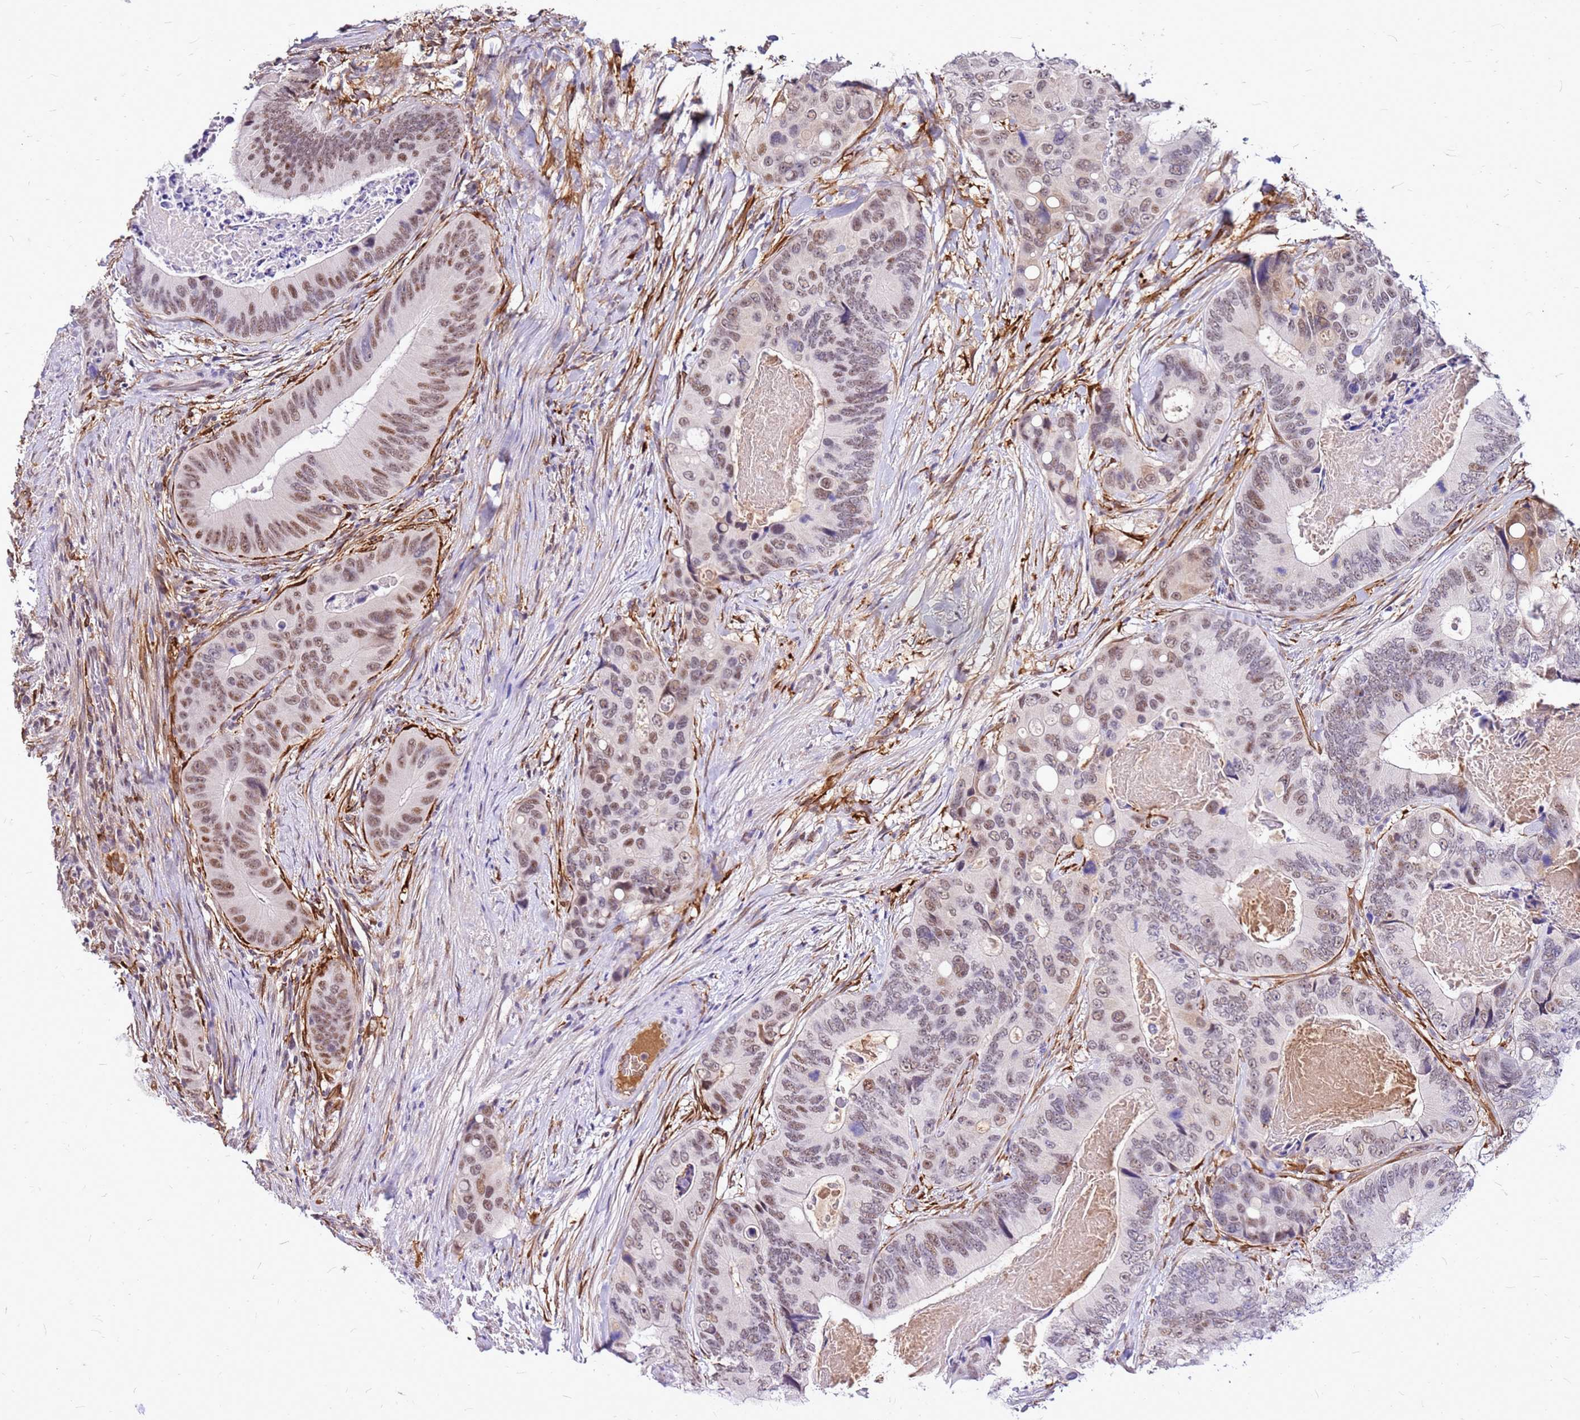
{"staining": {"intensity": "moderate", "quantity": "25%-75%", "location": "nuclear"}, "tissue": "colorectal cancer", "cell_type": "Tumor cells", "image_type": "cancer", "snomed": [{"axis": "morphology", "description": "Adenocarcinoma, NOS"}, {"axis": "topography", "description": "Colon"}], "caption": "Immunohistochemical staining of human colorectal adenocarcinoma displays medium levels of moderate nuclear expression in about 25%-75% of tumor cells. The staining was performed using DAB to visualize the protein expression in brown, while the nuclei were stained in blue with hematoxylin (Magnification: 20x).", "gene": "ALDH1A3", "patient": {"sex": "male", "age": 84}}